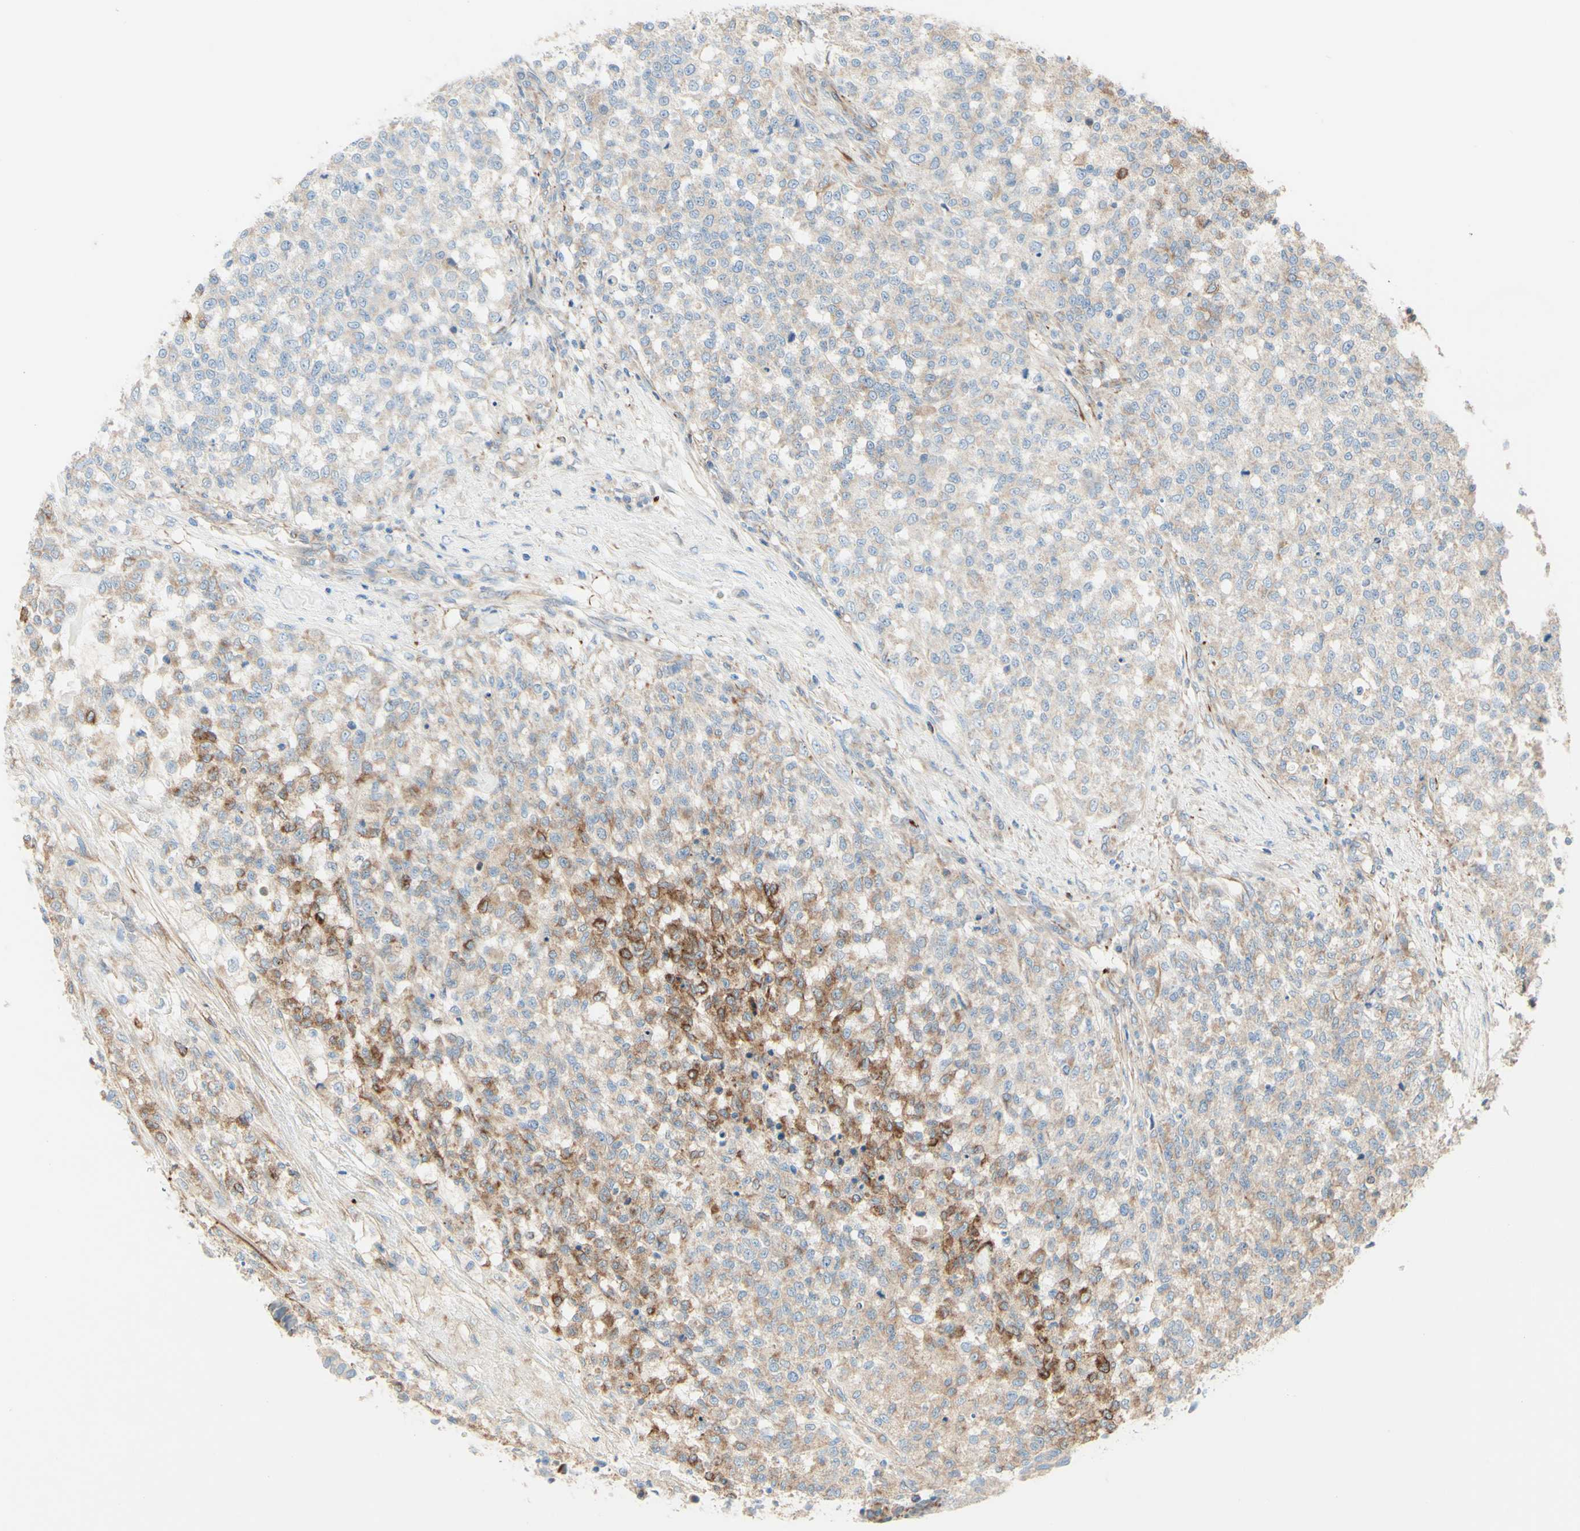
{"staining": {"intensity": "moderate", "quantity": "<25%", "location": "cytoplasmic/membranous"}, "tissue": "testis cancer", "cell_type": "Tumor cells", "image_type": "cancer", "snomed": [{"axis": "morphology", "description": "Seminoma, NOS"}, {"axis": "topography", "description": "Testis"}], "caption": "IHC (DAB (3,3'-diaminobenzidine)) staining of testis cancer displays moderate cytoplasmic/membranous protein positivity in approximately <25% of tumor cells.", "gene": "ENDOD1", "patient": {"sex": "male", "age": 59}}